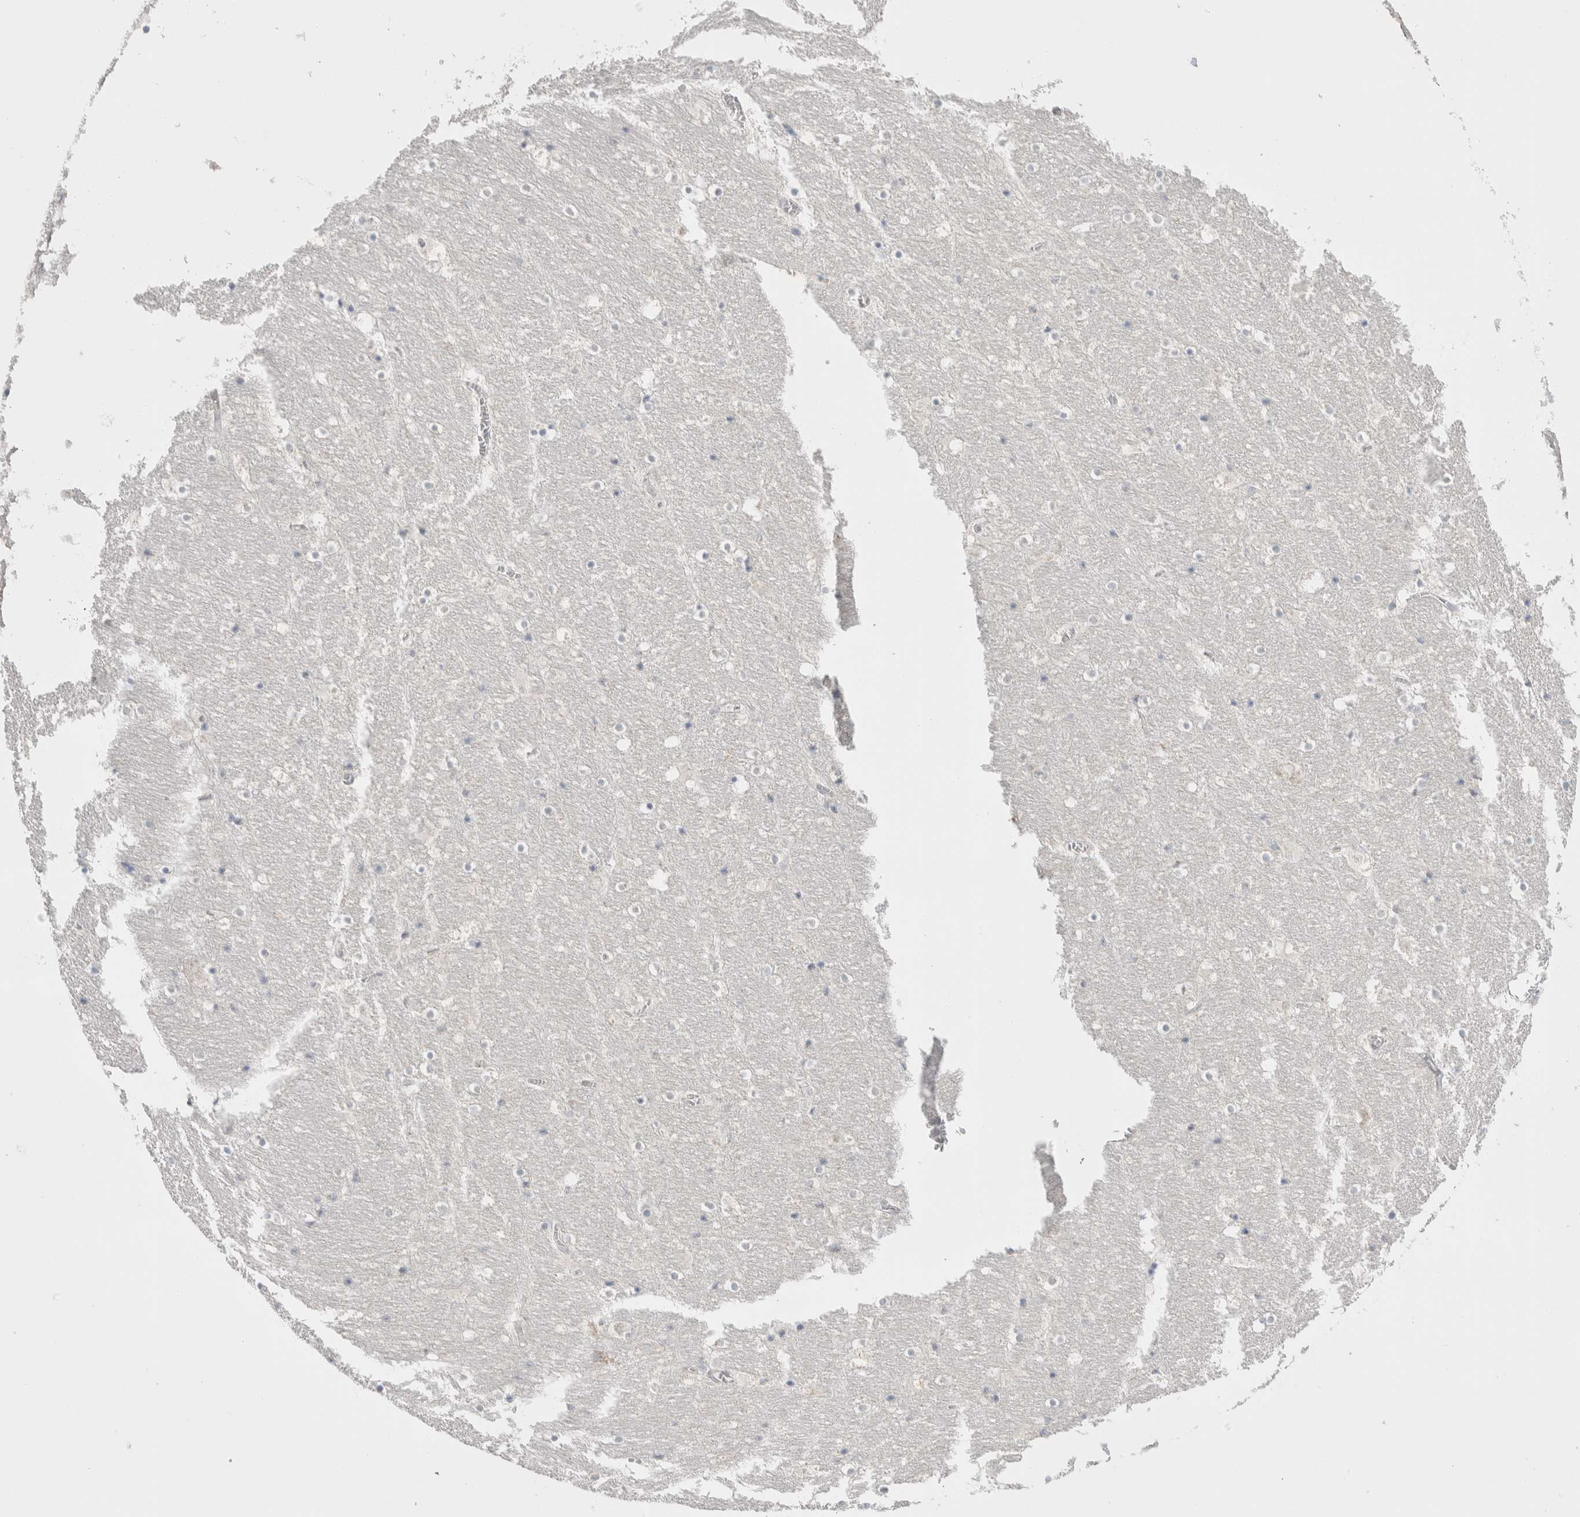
{"staining": {"intensity": "negative", "quantity": "none", "location": "none"}, "tissue": "hippocampus", "cell_type": "Glial cells", "image_type": "normal", "snomed": [{"axis": "morphology", "description": "Normal tissue, NOS"}, {"axis": "topography", "description": "Hippocampus"}], "caption": "This is an immunohistochemistry image of benign human hippocampus. There is no positivity in glial cells.", "gene": "C1orf112", "patient": {"sex": "male", "age": 45}}